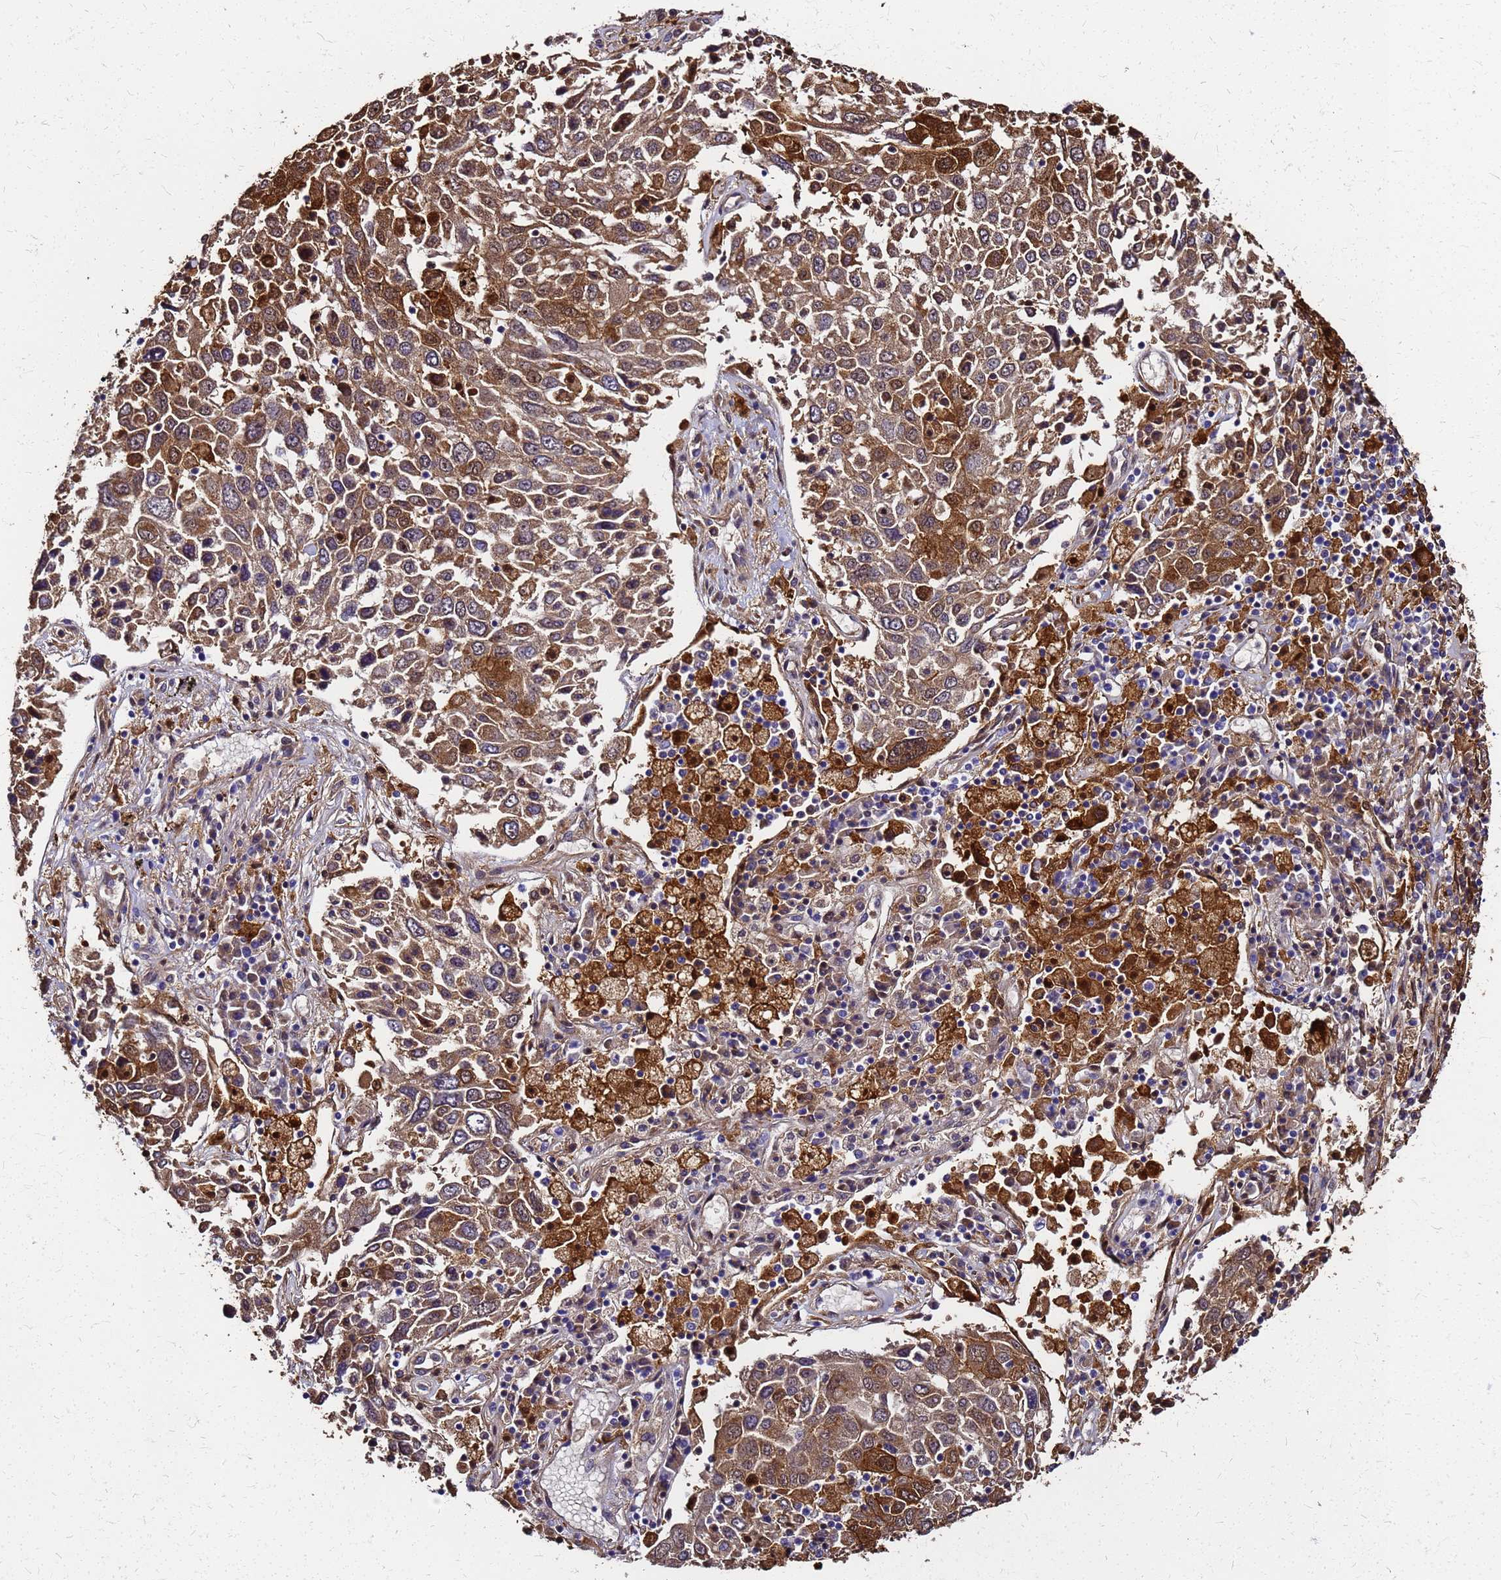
{"staining": {"intensity": "moderate", "quantity": ">75%", "location": "cytoplasmic/membranous,nuclear"}, "tissue": "lung cancer", "cell_type": "Tumor cells", "image_type": "cancer", "snomed": [{"axis": "morphology", "description": "Squamous cell carcinoma, NOS"}, {"axis": "topography", "description": "Lung"}], "caption": "Lung squamous cell carcinoma stained with DAB immunohistochemistry exhibits medium levels of moderate cytoplasmic/membranous and nuclear positivity in approximately >75% of tumor cells.", "gene": "S100A11", "patient": {"sex": "male", "age": 65}}